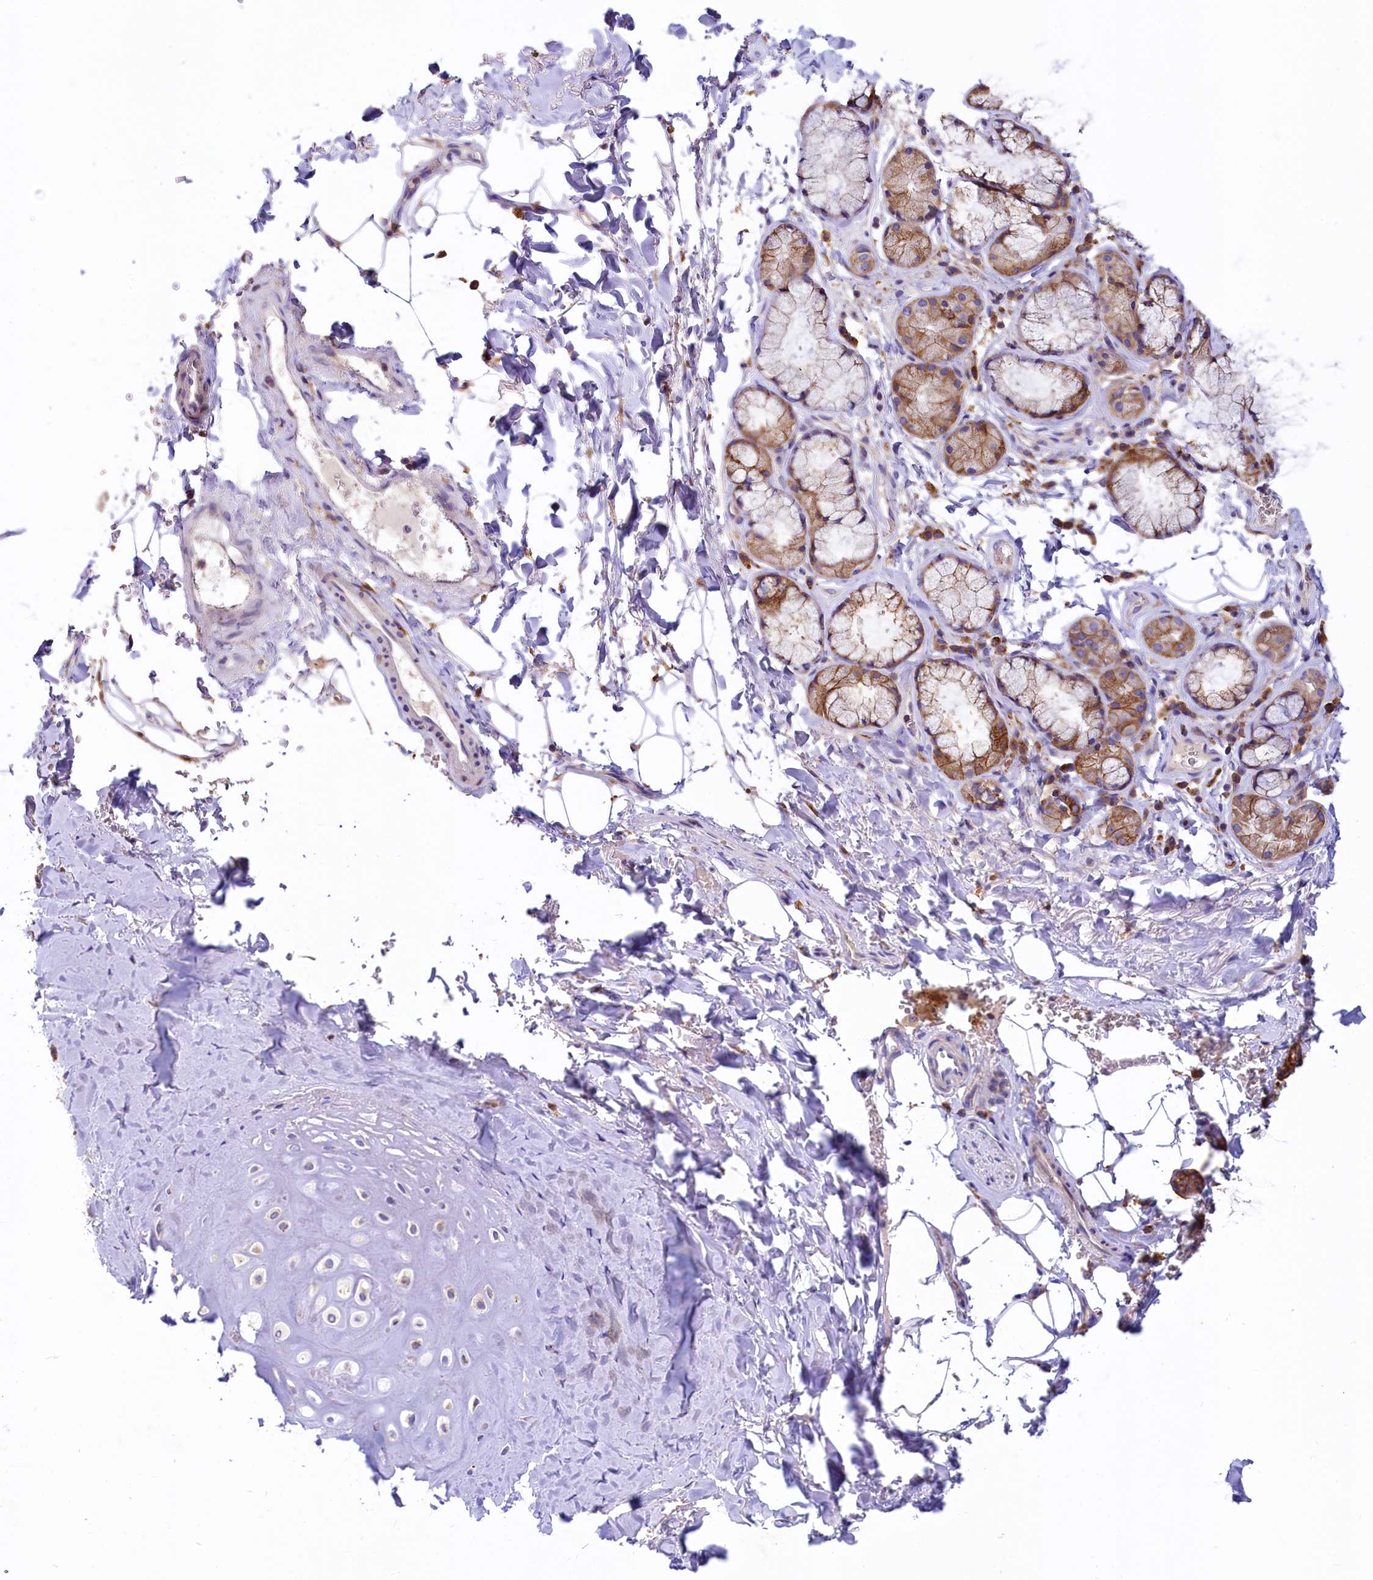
{"staining": {"intensity": "negative", "quantity": "none", "location": "none"}, "tissue": "adipose tissue", "cell_type": "Adipocytes", "image_type": "normal", "snomed": [{"axis": "morphology", "description": "Normal tissue, NOS"}, {"axis": "topography", "description": "Cartilage tissue"}], "caption": "IHC of unremarkable human adipose tissue displays no positivity in adipocytes. (Brightfield microscopy of DAB immunohistochemistry (IHC) at high magnification).", "gene": "HPS6", "patient": {"sex": "female", "age": 63}}